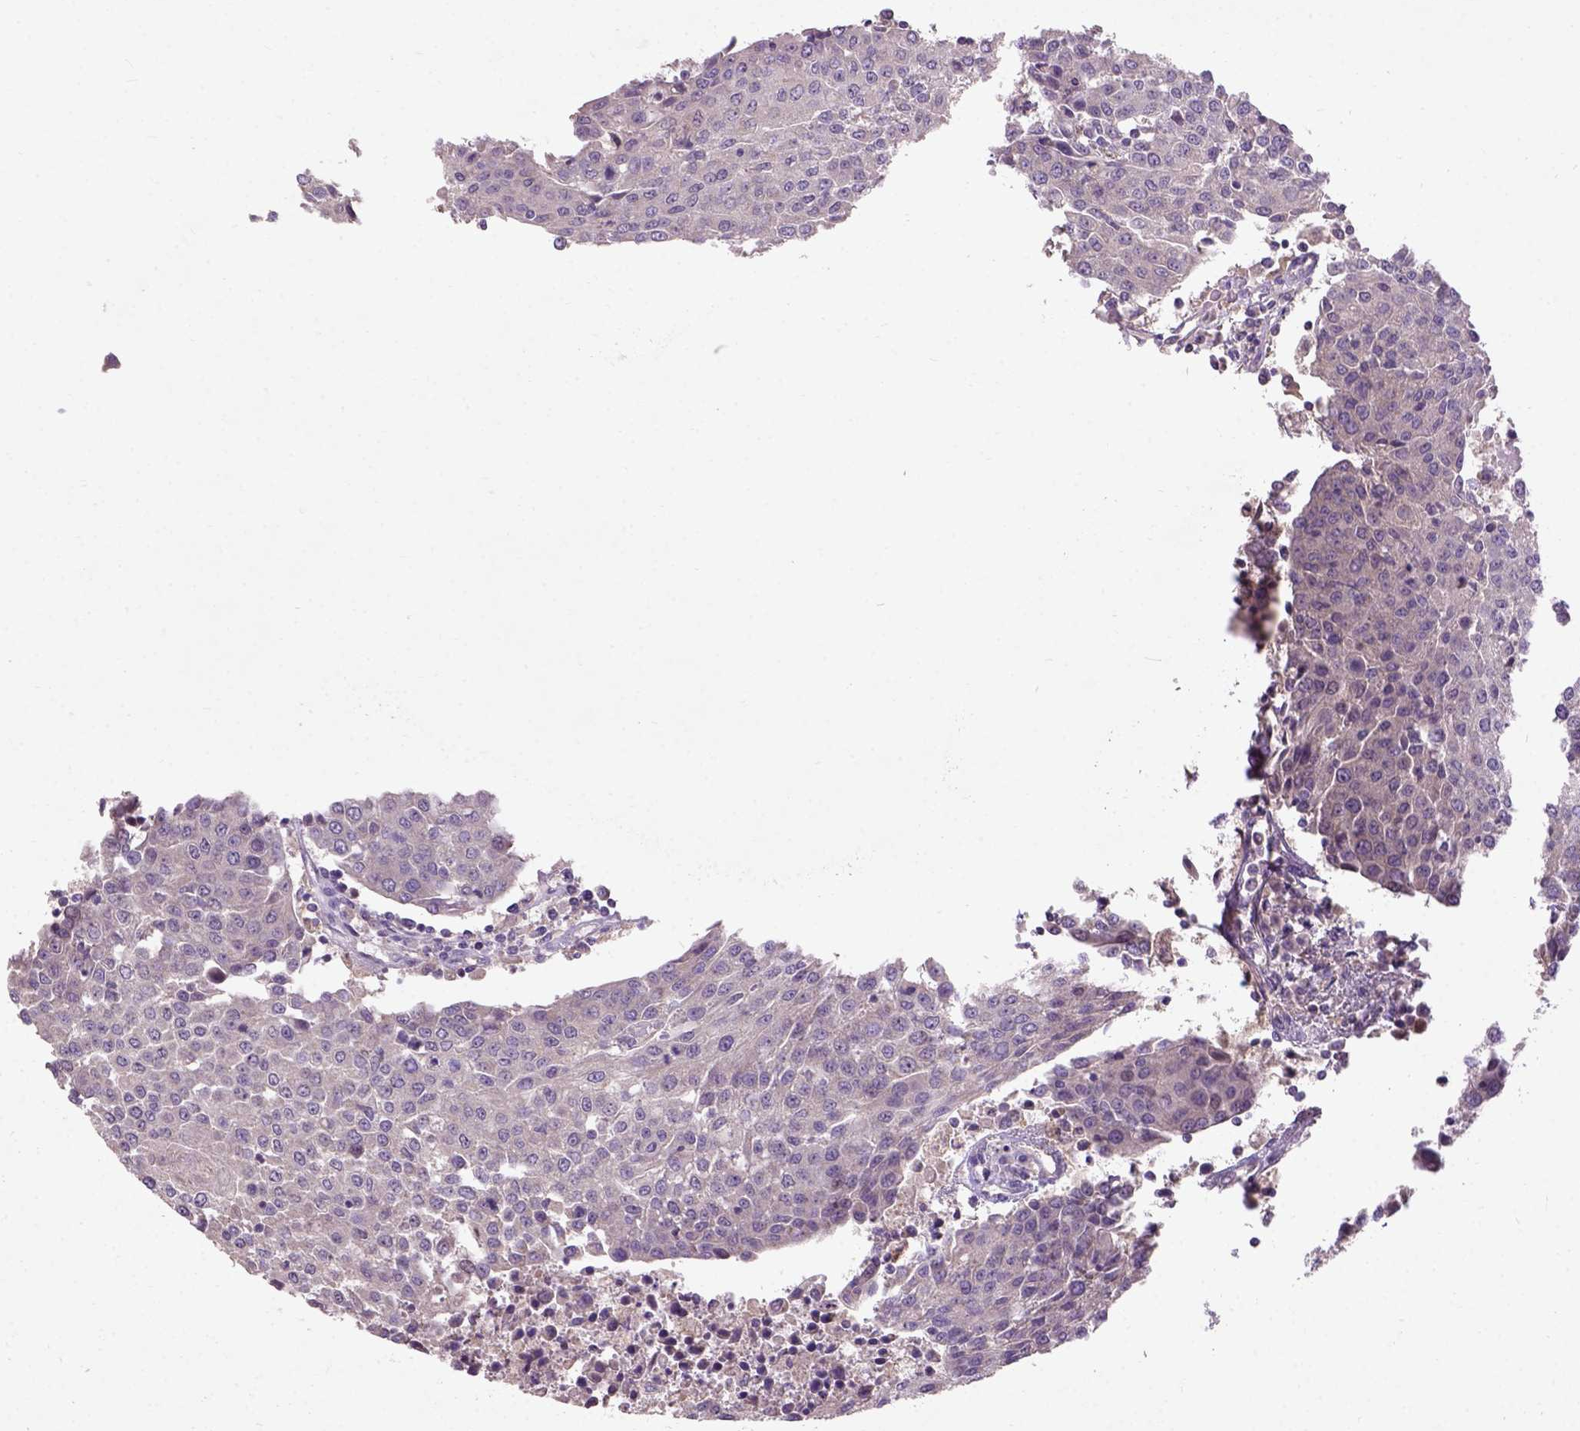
{"staining": {"intensity": "negative", "quantity": "none", "location": "none"}, "tissue": "urothelial cancer", "cell_type": "Tumor cells", "image_type": "cancer", "snomed": [{"axis": "morphology", "description": "Urothelial carcinoma, High grade"}, {"axis": "topography", "description": "Urinary bladder"}], "caption": "This is a micrograph of immunohistochemistry staining of urothelial cancer, which shows no positivity in tumor cells.", "gene": "KBTBD8", "patient": {"sex": "female", "age": 85}}